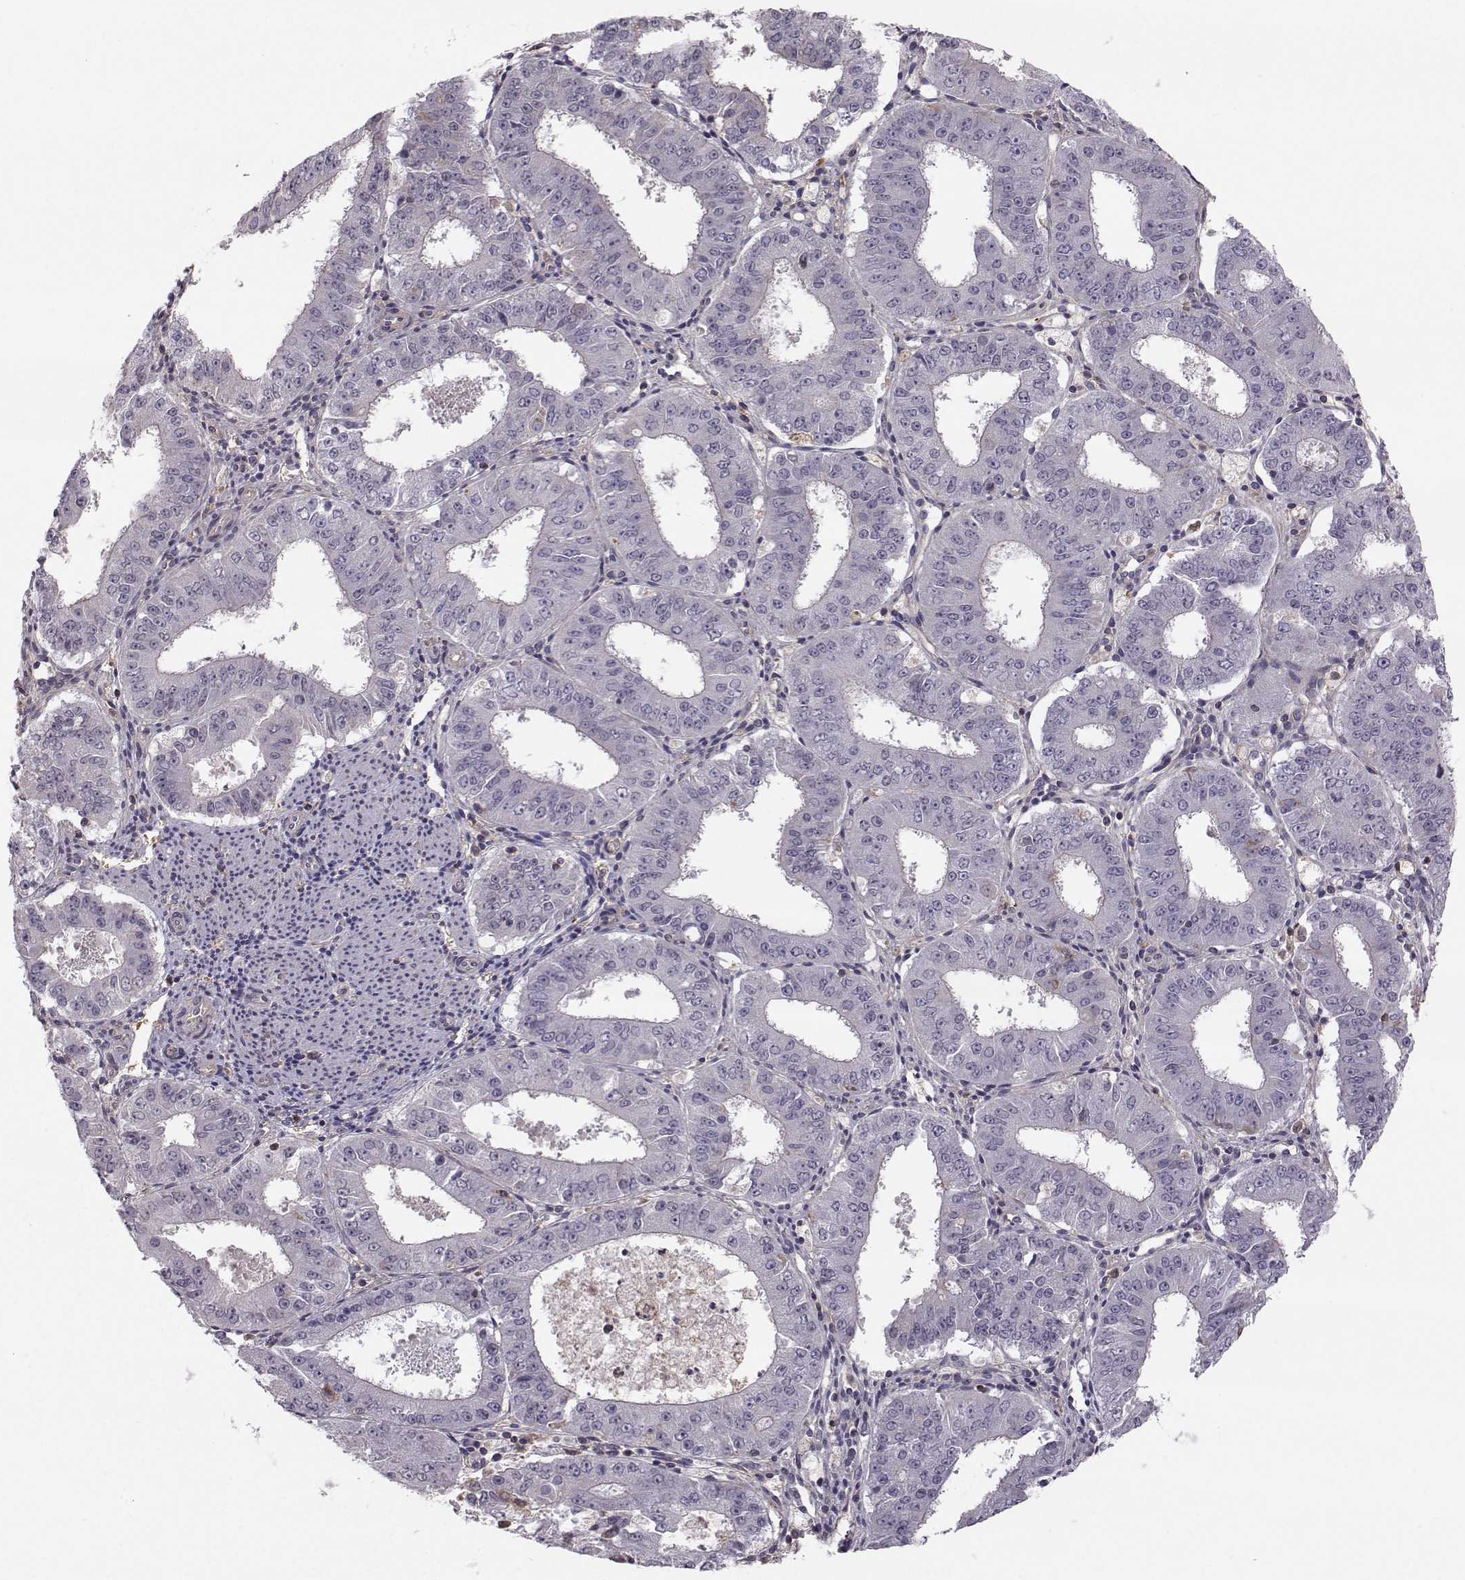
{"staining": {"intensity": "negative", "quantity": "none", "location": "none"}, "tissue": "ovarian cancer", "cell_type": "Tumor cells", "image_type": "cancer", "snomed": [{"axis": "morphology", "description": "Carcinoma, endometroid"}, {"axis": "topography", "description": "Ovary"}], "caption": "Ovarian cancer stained for a protein using immunohistochemistry exhibits no expression tumor cells.", "gene": "ASB16", "patient": {"sex": "female", "age": 42}}